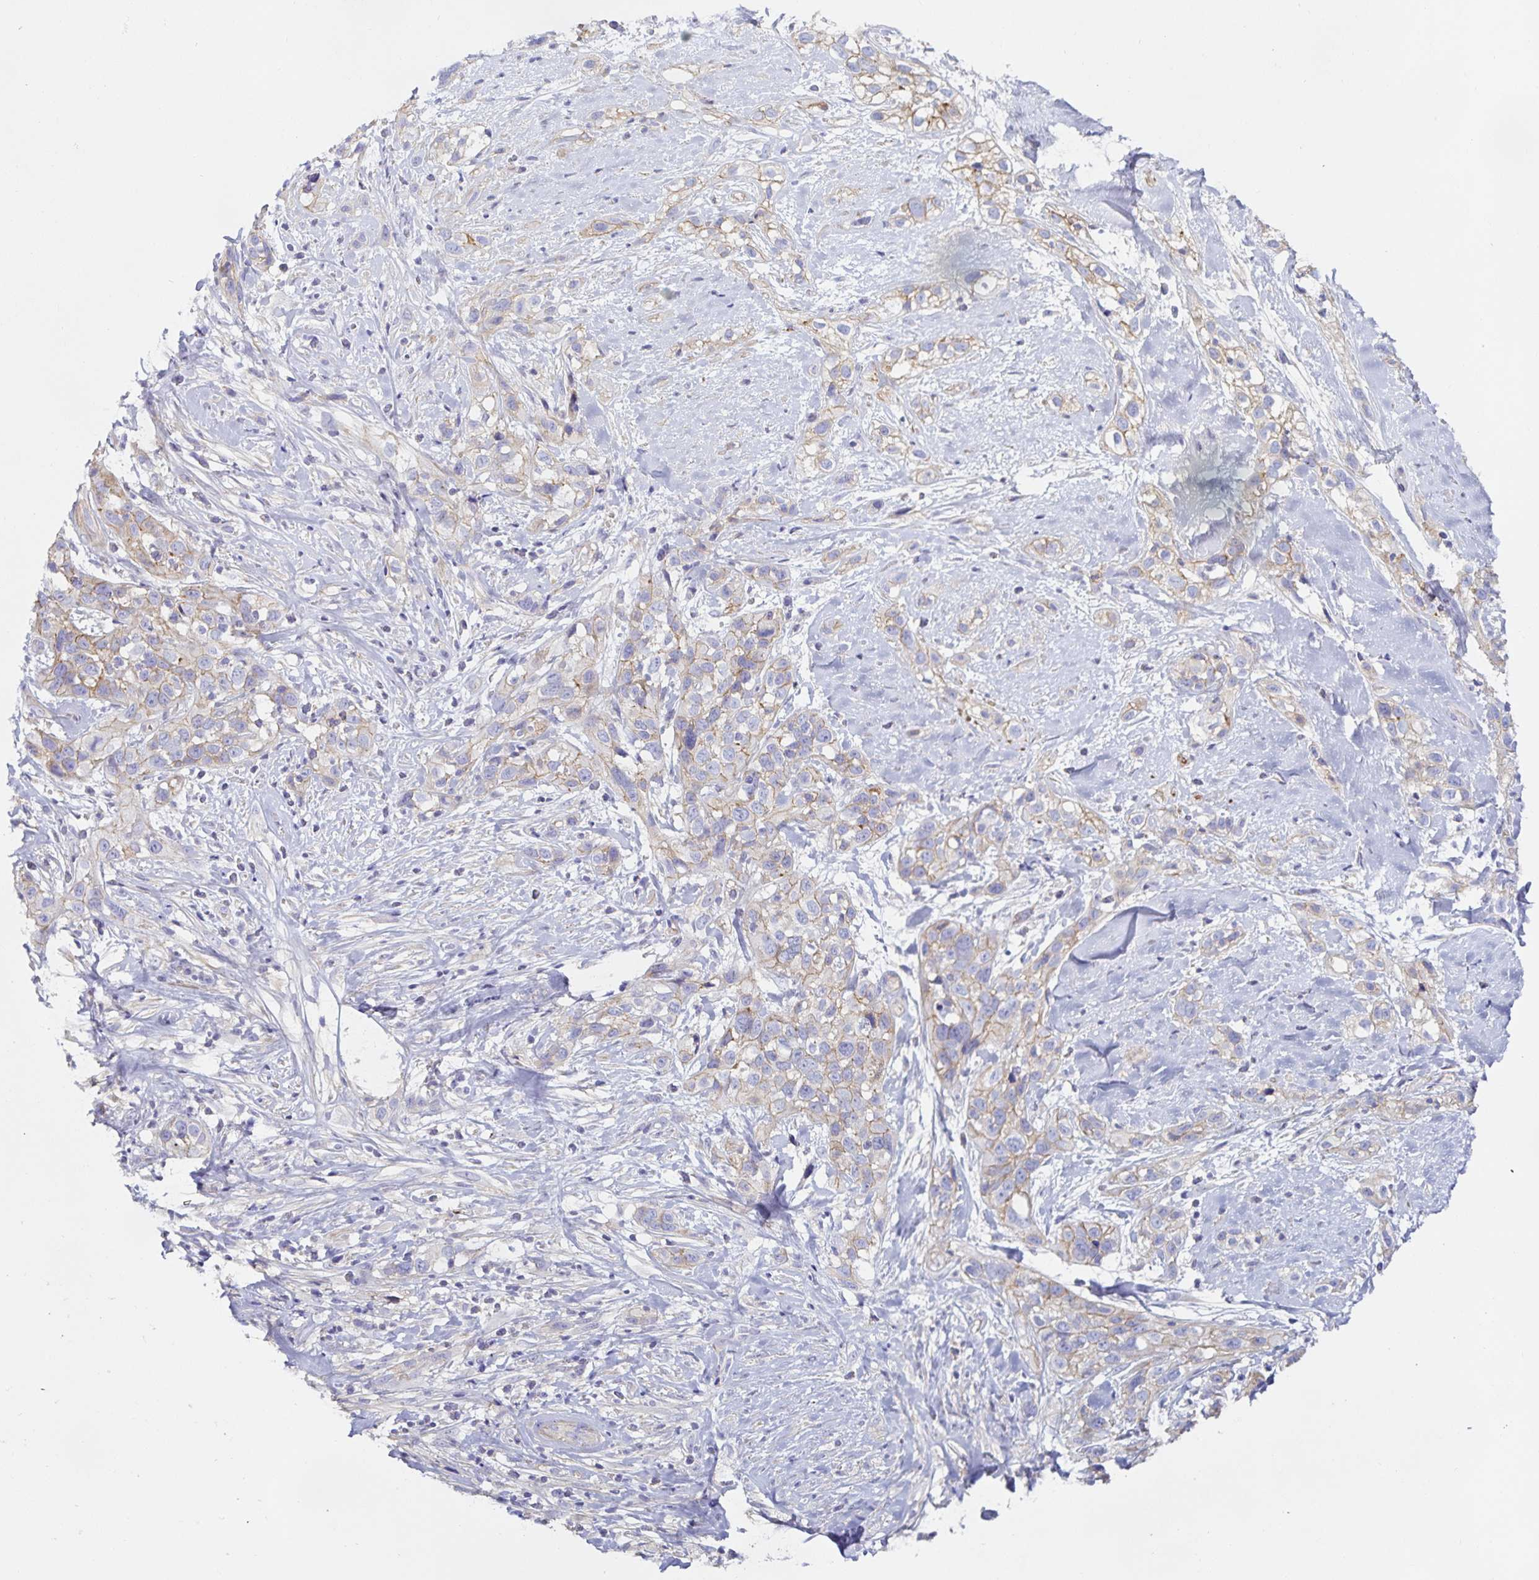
{"staining": {"intensity": "weak", "quantity": "<25%", "location": "cytoplasmic/membranous"}, "tissue": "skin cancer", "cell_type": "Tumor cells", "image_type": "cancer", "snomed": [{"axis": "morphology", "description": "Squamous cell carcinoma, NOS"}, {"axis": "topography", "description": "Skin"}], "caption": "High magnification brightfield microscopy of squamous cell carcinoma (skin) stained with DAB (3,3'-diaminobenzidine) (brown) and counterstained with hematoxylin (blue): tumor cells show no significant staining.", "gene": "METTL22", "patient": {"sex": "male", "age": 82}}